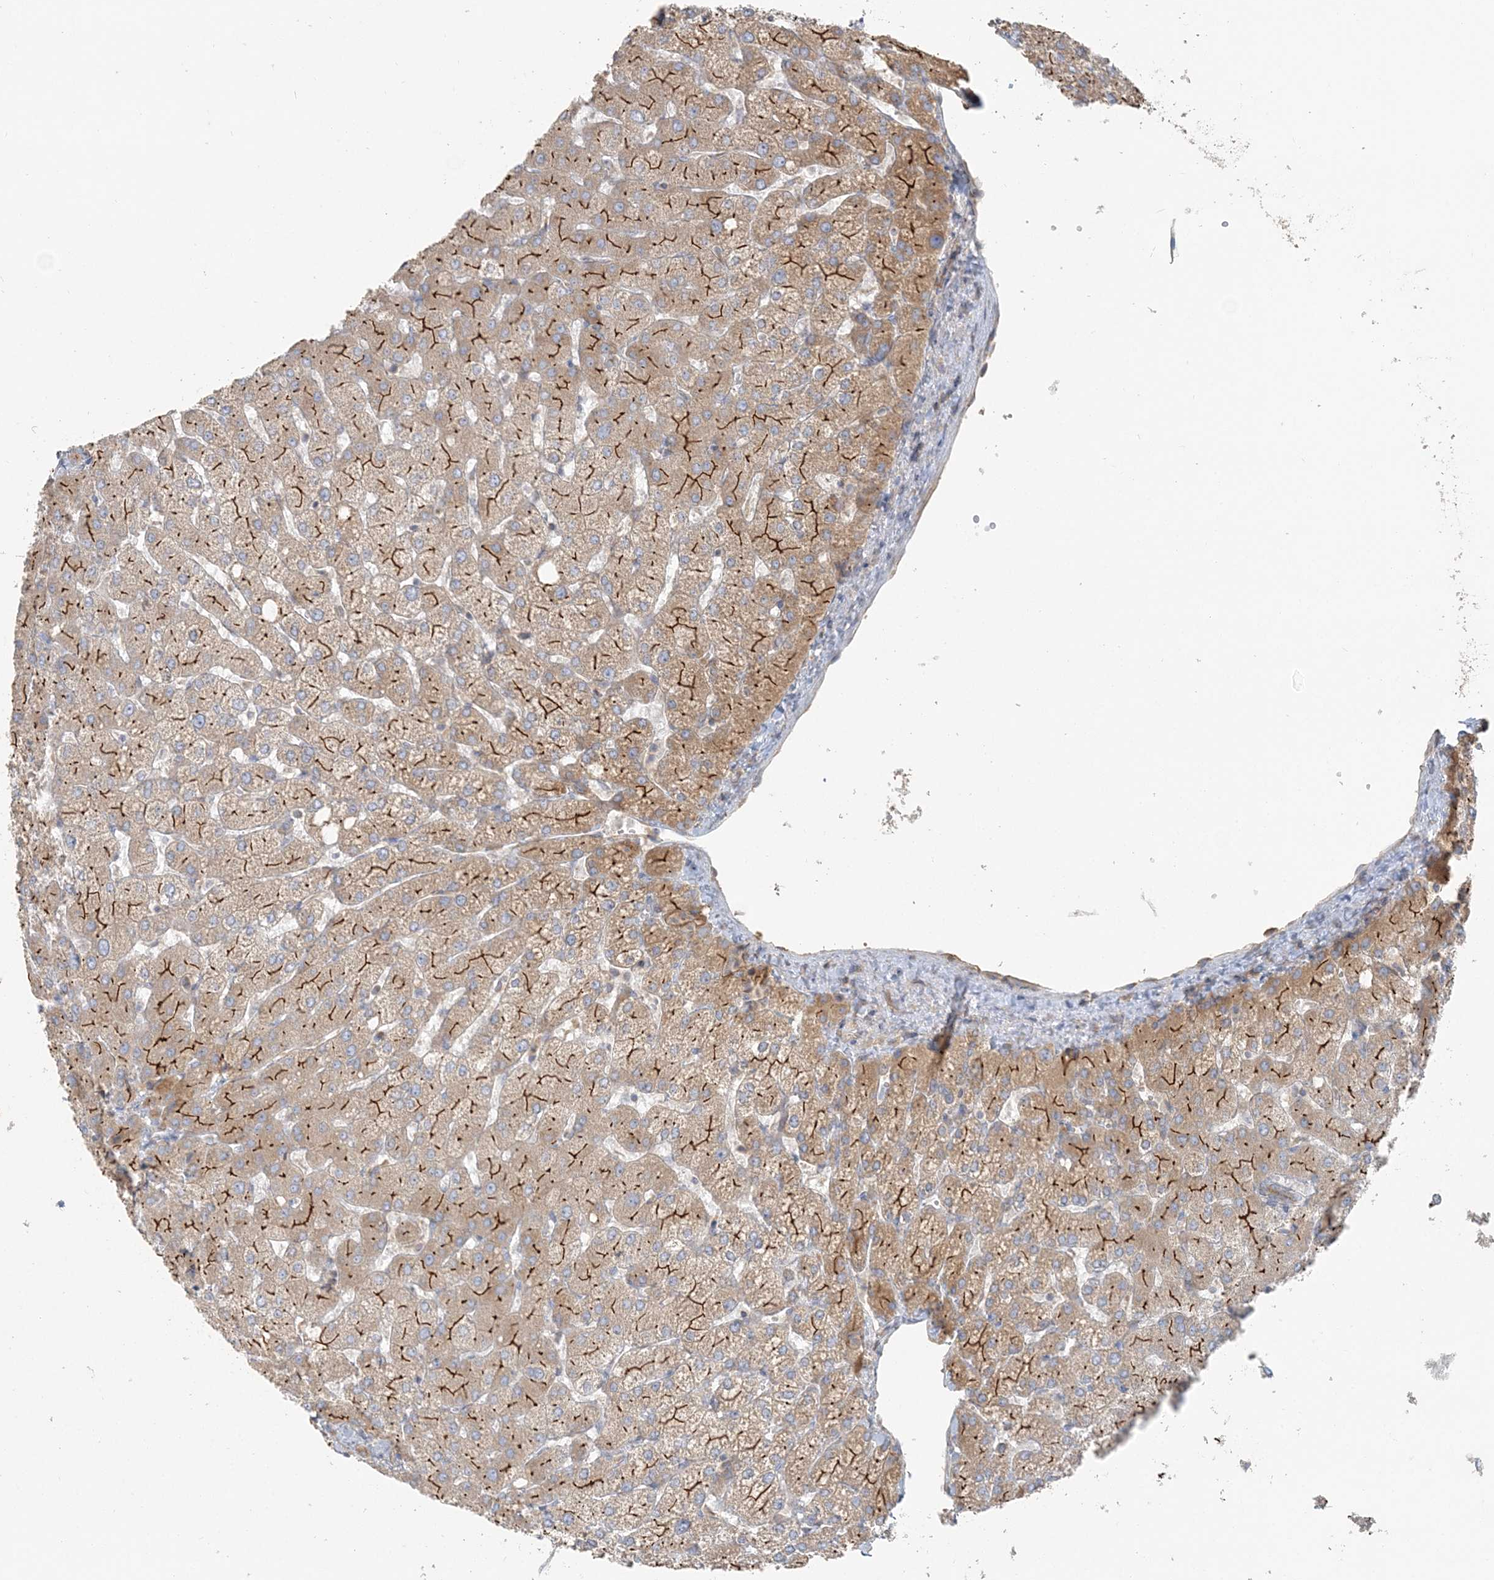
{"staining": {"intensity": "moderate", "quantity": "<25%", "location": "cytoplasmic/membranous"}, "tissue": "liver", "cell_type": "Cholangiocytes", "image_type": "normal", "snomed": [{"axis": "morphology", "description": "Normal tissue, NOS"}, {"axis": "topography", "description": "Liver"}], "caption": "Immunohistochemistry (IHC) (DAB) staining of normal human liver displays moderate cytoplasmic/membranous protein positivity in approximately <25% of cholangiocytes.", "gene": "TBC1D5", "patient": {"sex": "female", "age": 54}}